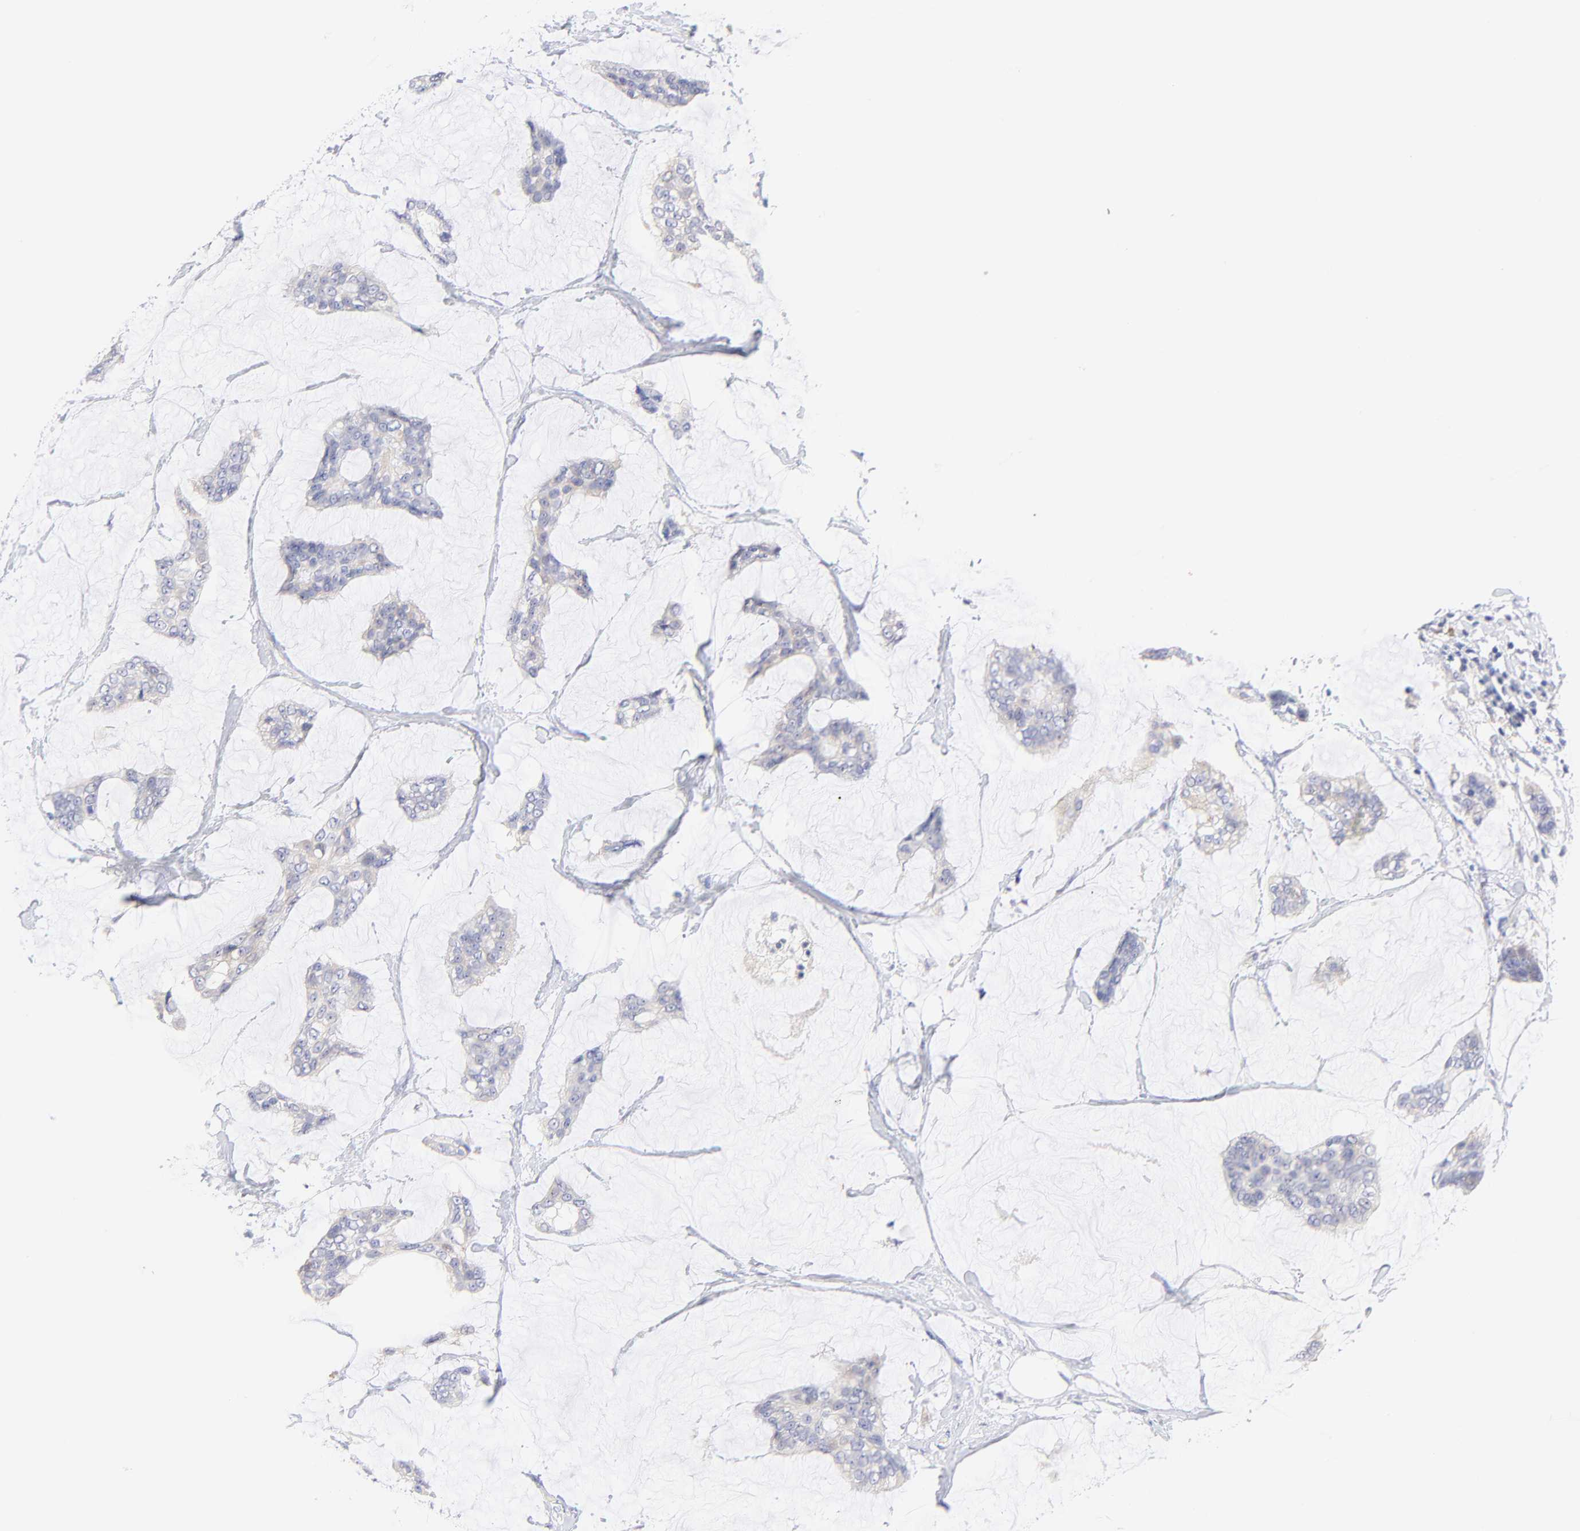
{"staining": {"intensity": "negative", "quantity": "none", "location": "none"}, "tissue": "breast cancer", "cell_type": "Tumor cells", "image_type": "cancer", "snomed": [{"axis": "morphology", "description": "Duct carcinoma"}, {"axis": "topography", "description": "Breast"}], "caption": "Breast cancer (intraductal carcinoma) was stained to show a protein in brown. There is no significant expression in tumor cells.", "gene": "EBP", "patient": {"sex": "female", "age": 93}}